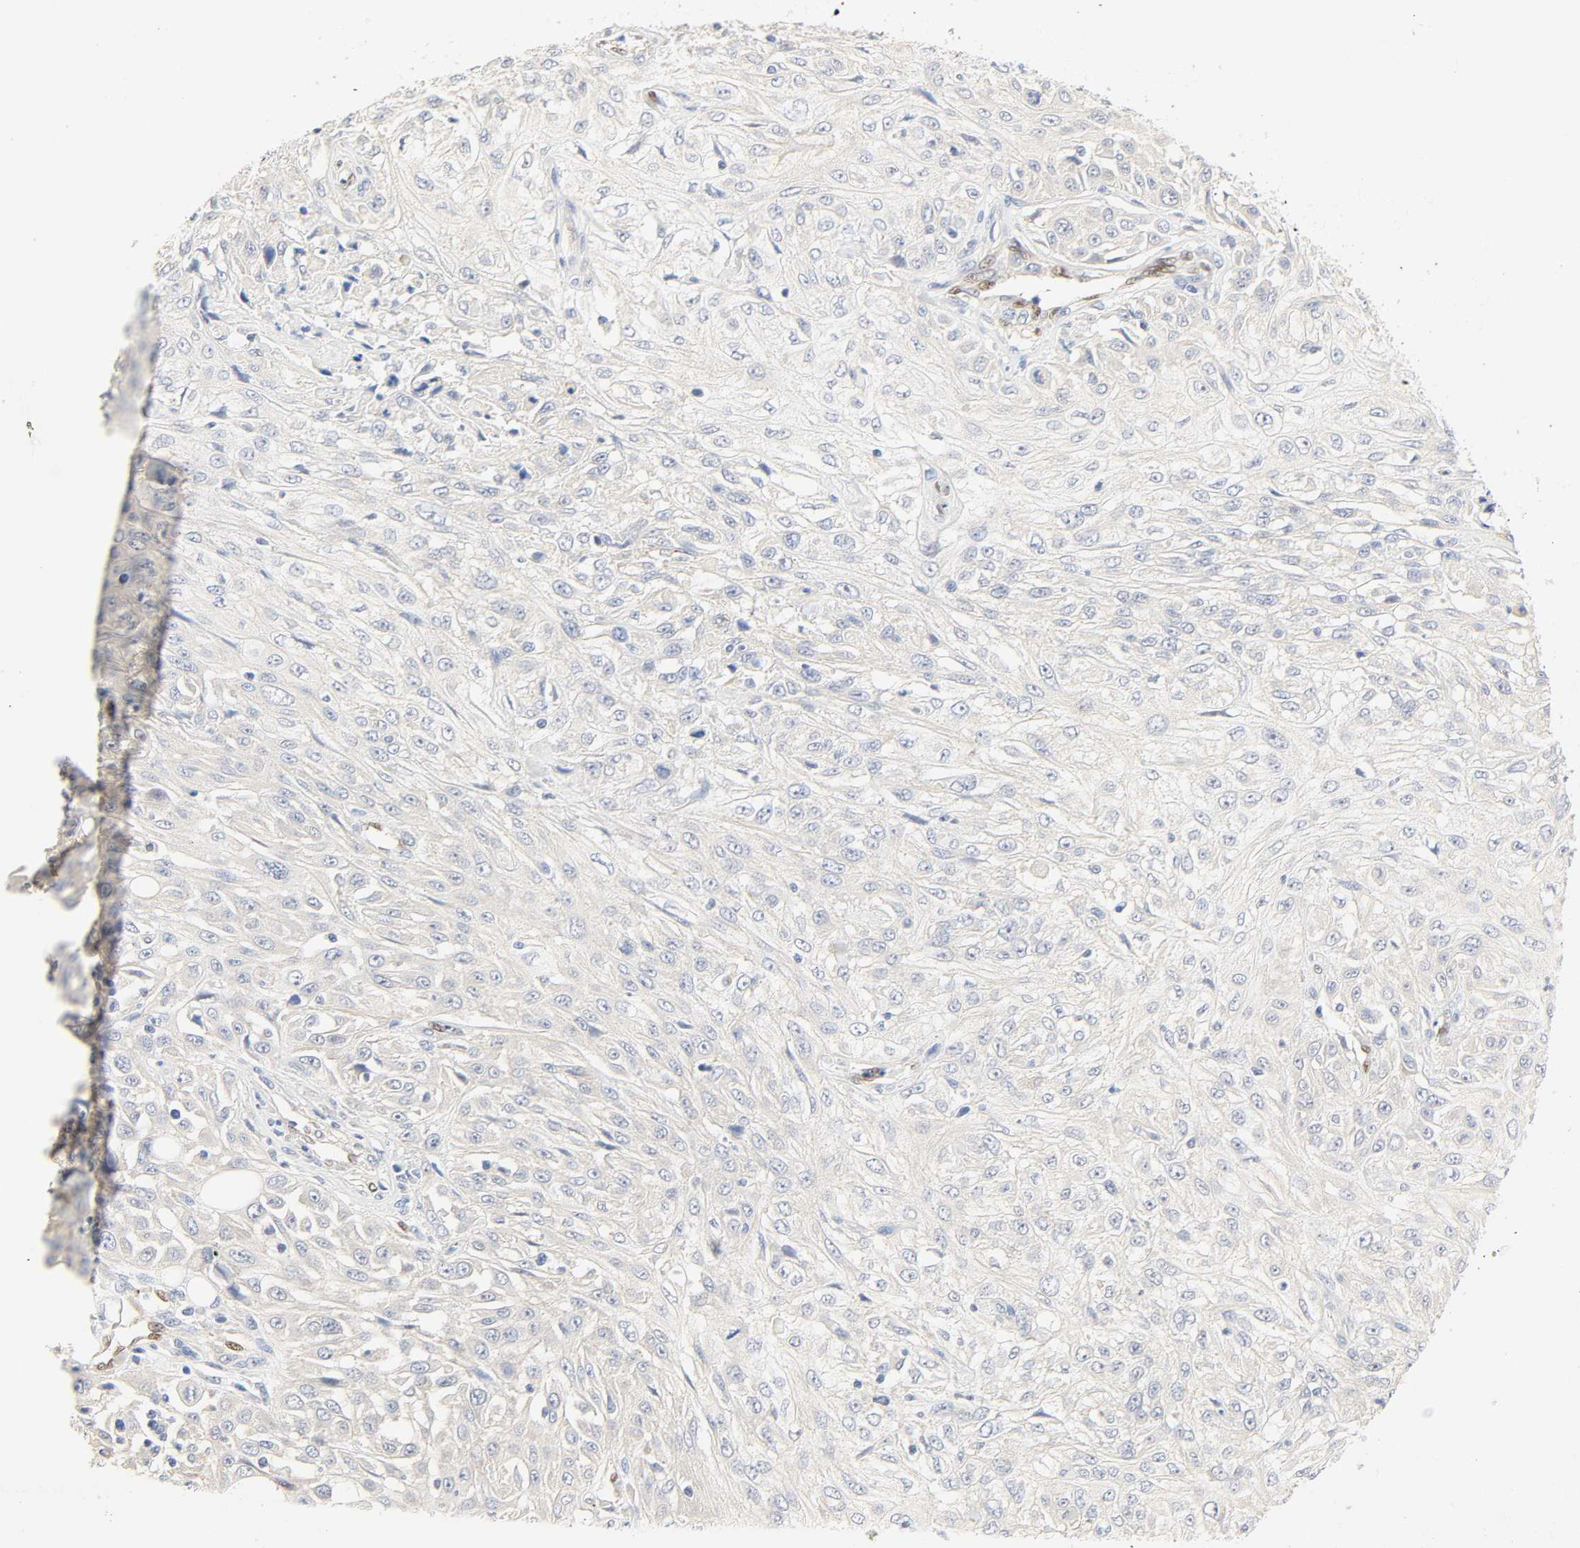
{"staining": {"intensity": "negative", "quantity": "none", "location": "none"}, "tissue": "skin cancer", "cell_type": "Tumor cells", "image_type": "cancer", "snomed": [{"axis": "morphology", "description": "Squamous cell carcinoma, NOS"}, {"axis": "topography", "description": "Skin"}], "caption": "A high-resolution histopathology image shows IHC staining of squamous cell carcinoma (skin), which shows no significant positivity in tumor cells.", "gene": "BORCS8-MEF2B", "patient": {"sex": "male", "age": 75}}